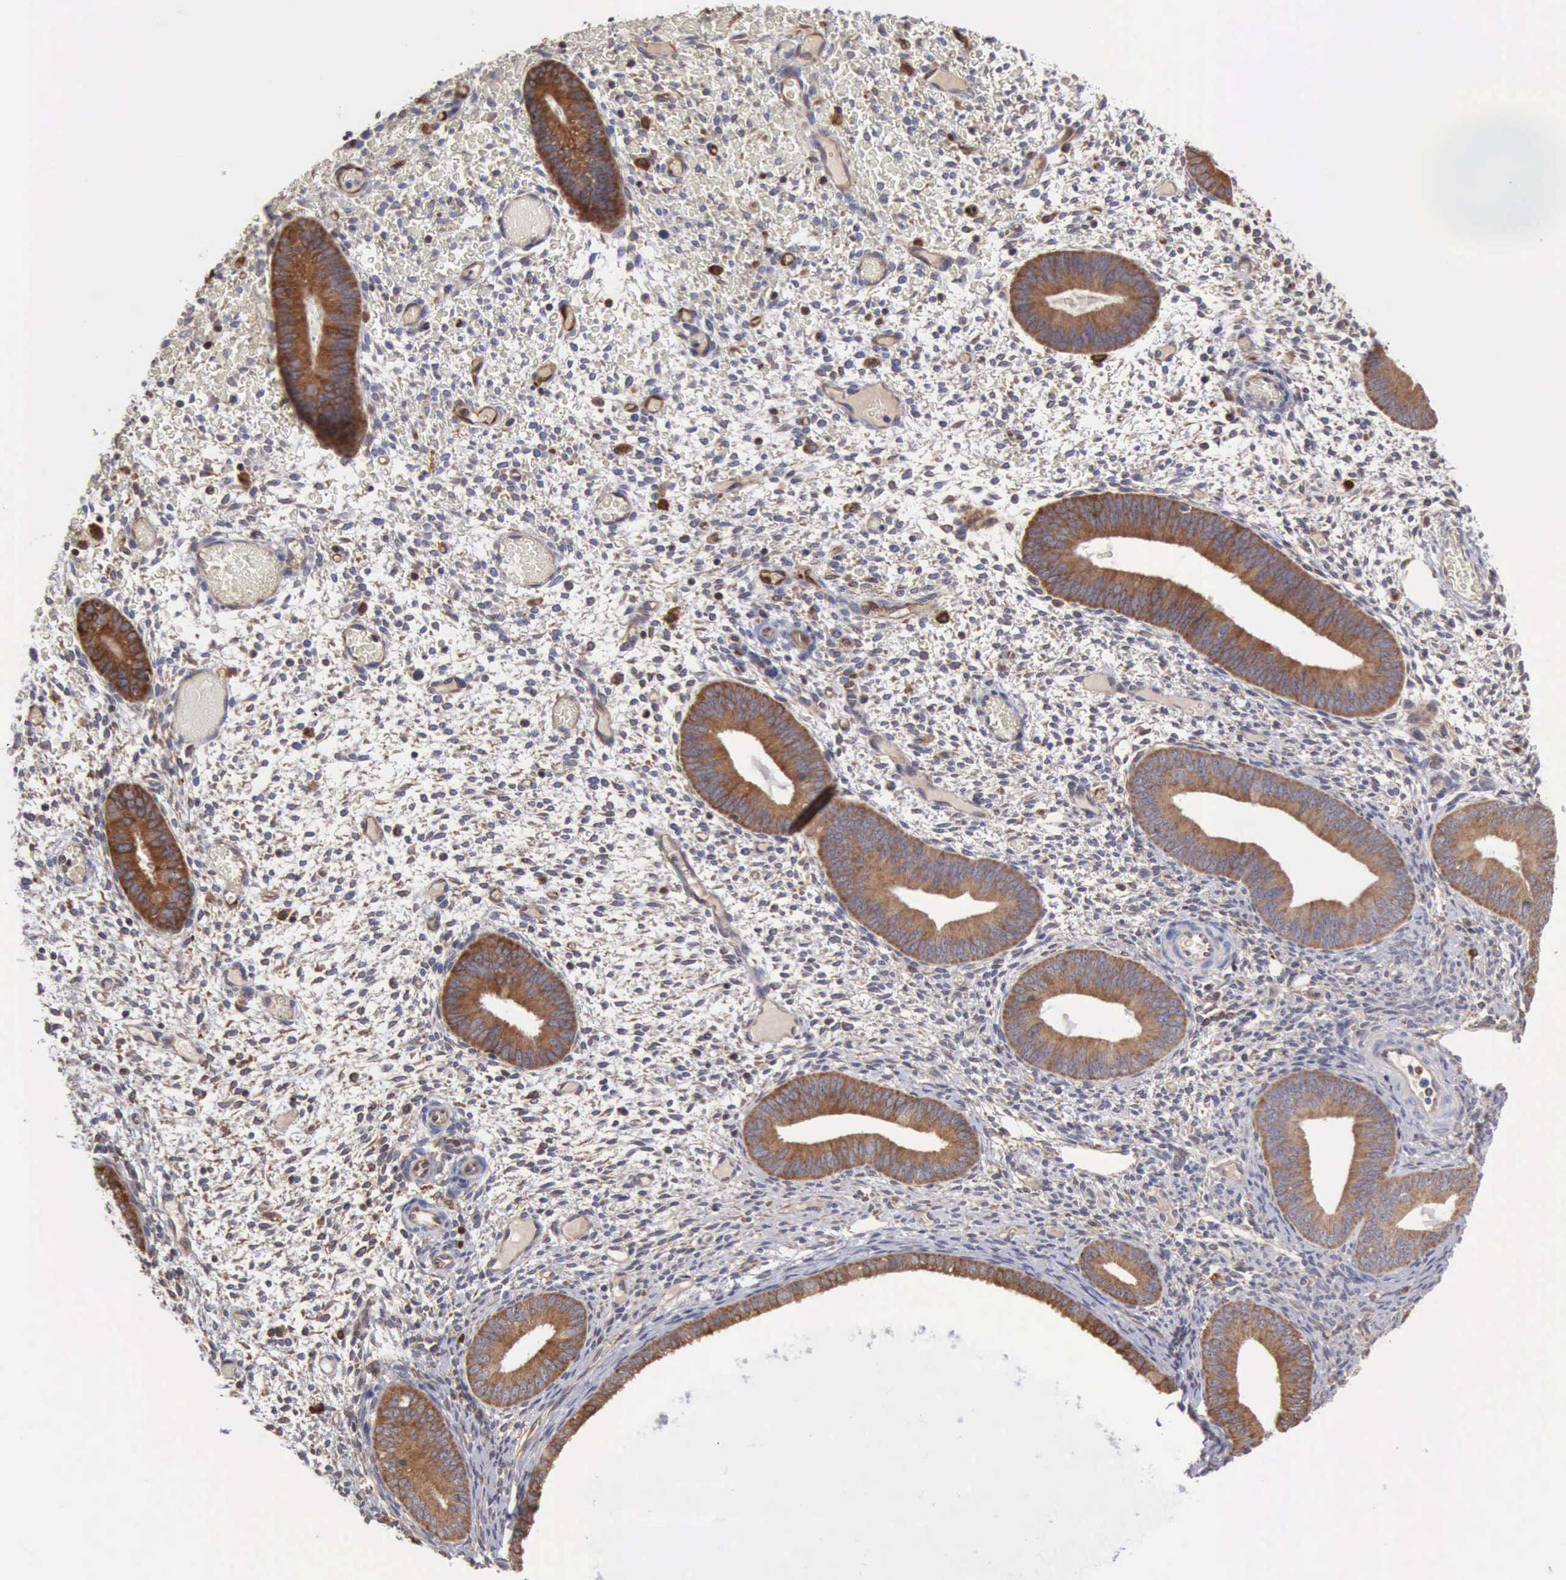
{"staining": {"intensity": "moderate", "quantity": "25%-75%", "location": "cytoplasmic/membranous"}, "tissue": "endometrium", "cell_type": "Cells in endometrial stroma", "image_type": "normal", "snomed": [{"axis": "morphology", "description": "Normal tissue, NOS"}, {"axis": "topography", "description": "Endometrium"}], "caption": "Brown immunohistochemical staining in normal endometrium shows moderate cytoplasmic/membranous expression in about 25%-75% of cells in endometrial stroma. Using DAB (3,3'-diaminobenzidine) (brown) and hematoxylin (blue) stains, captured at high magnification using brightfield microscopy.", "gene": "APOL2", "patient": {"sex": "female", "age": 42}}